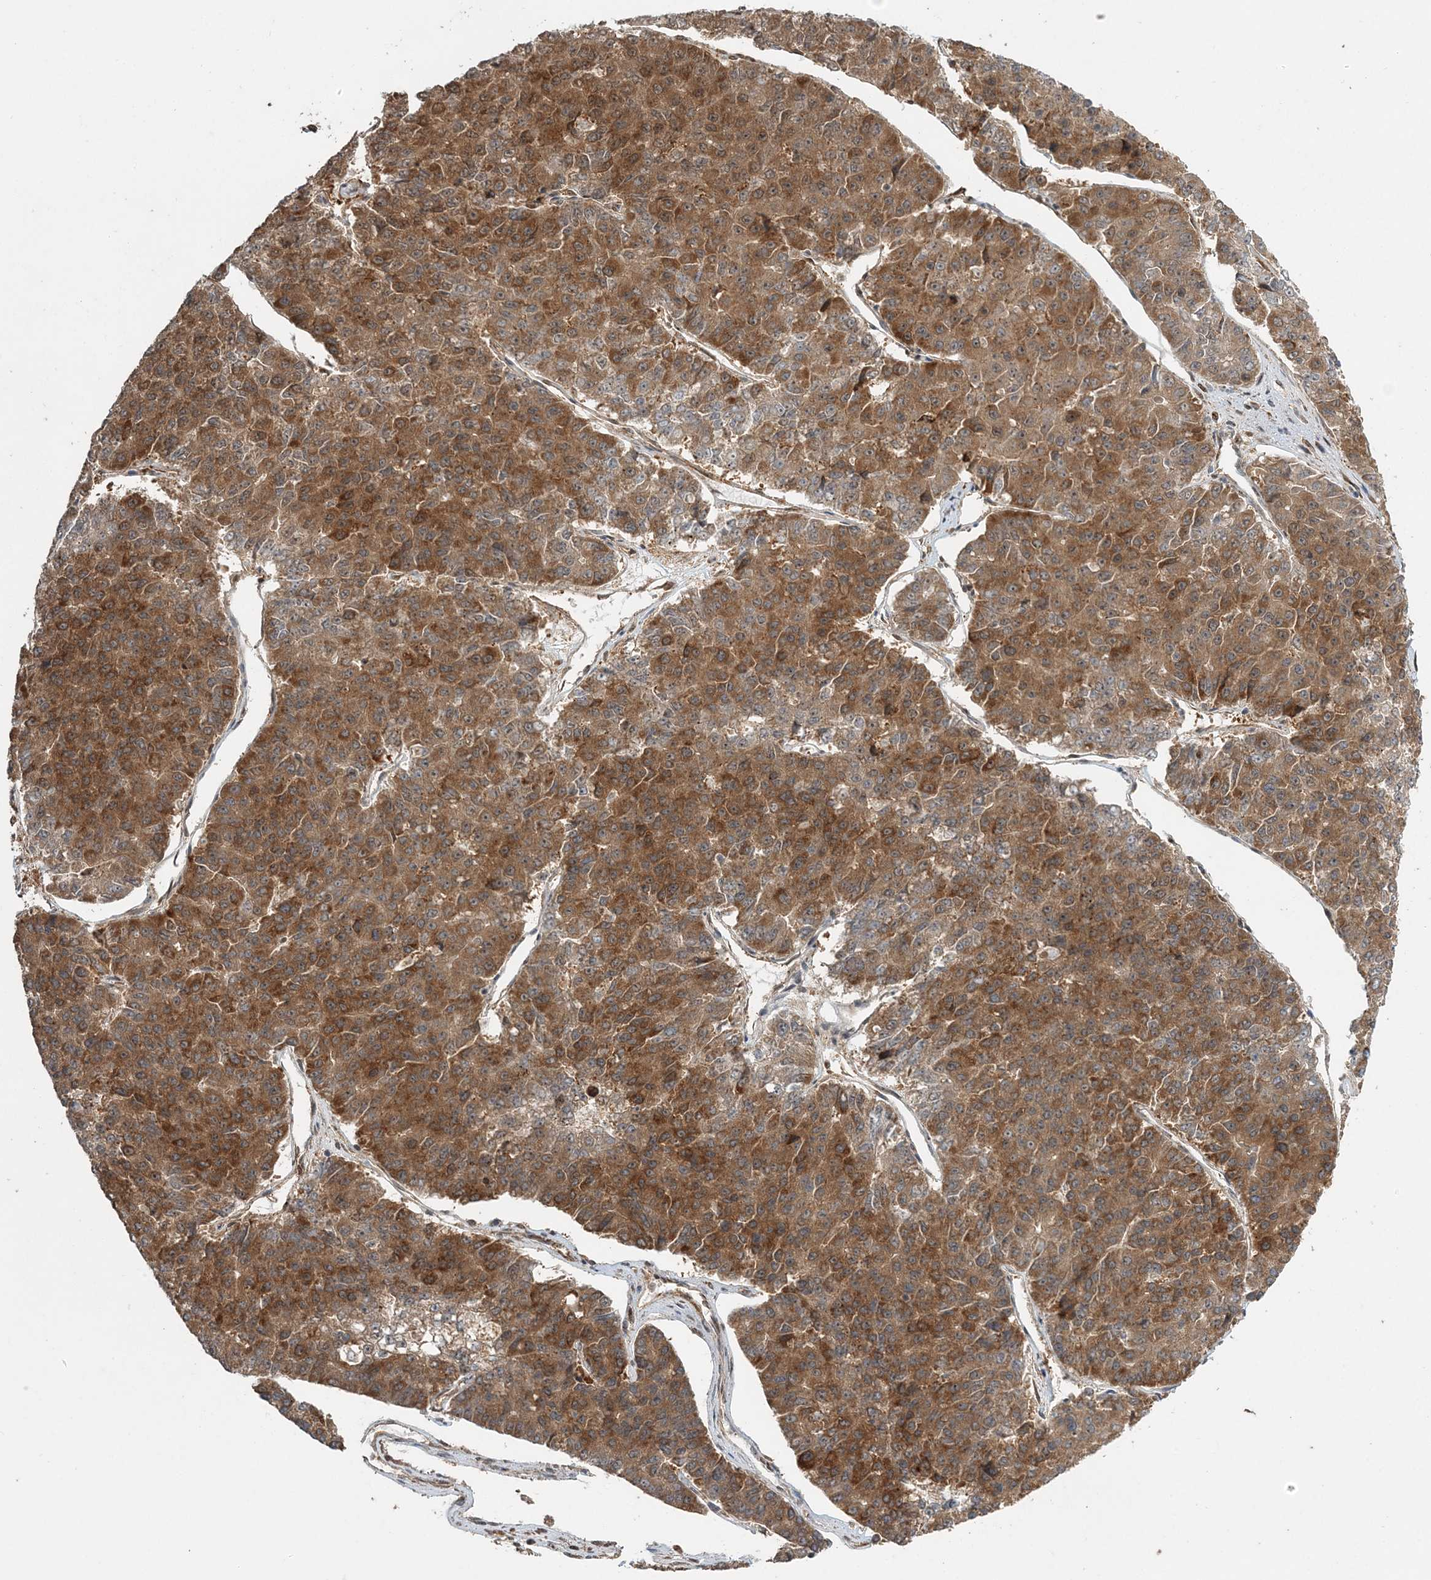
{"staining": {"intensity": "moderate", "quantity": ">75%", "location": "cytoplasmic/membranous,nuclear"}, "tissue": "pancreatic cancer", "cell_type": "Tumor cells", "image_type": "cancer", "snomed": [{"axis": "morphology", "description": "Adenocarcinoma, NOS"}, {"axis": "topography", "description": "Pancreas"}], "caption": "An image showing moderate cytoplasmic/membranous and nuclear positivity in about >75% of tumor cells in pancreatic adenocarcinoma, as visualized by brown immunohistochemical staining.", "gene": "UBTD2", "patient": {"sex": "male", "age": 50}}